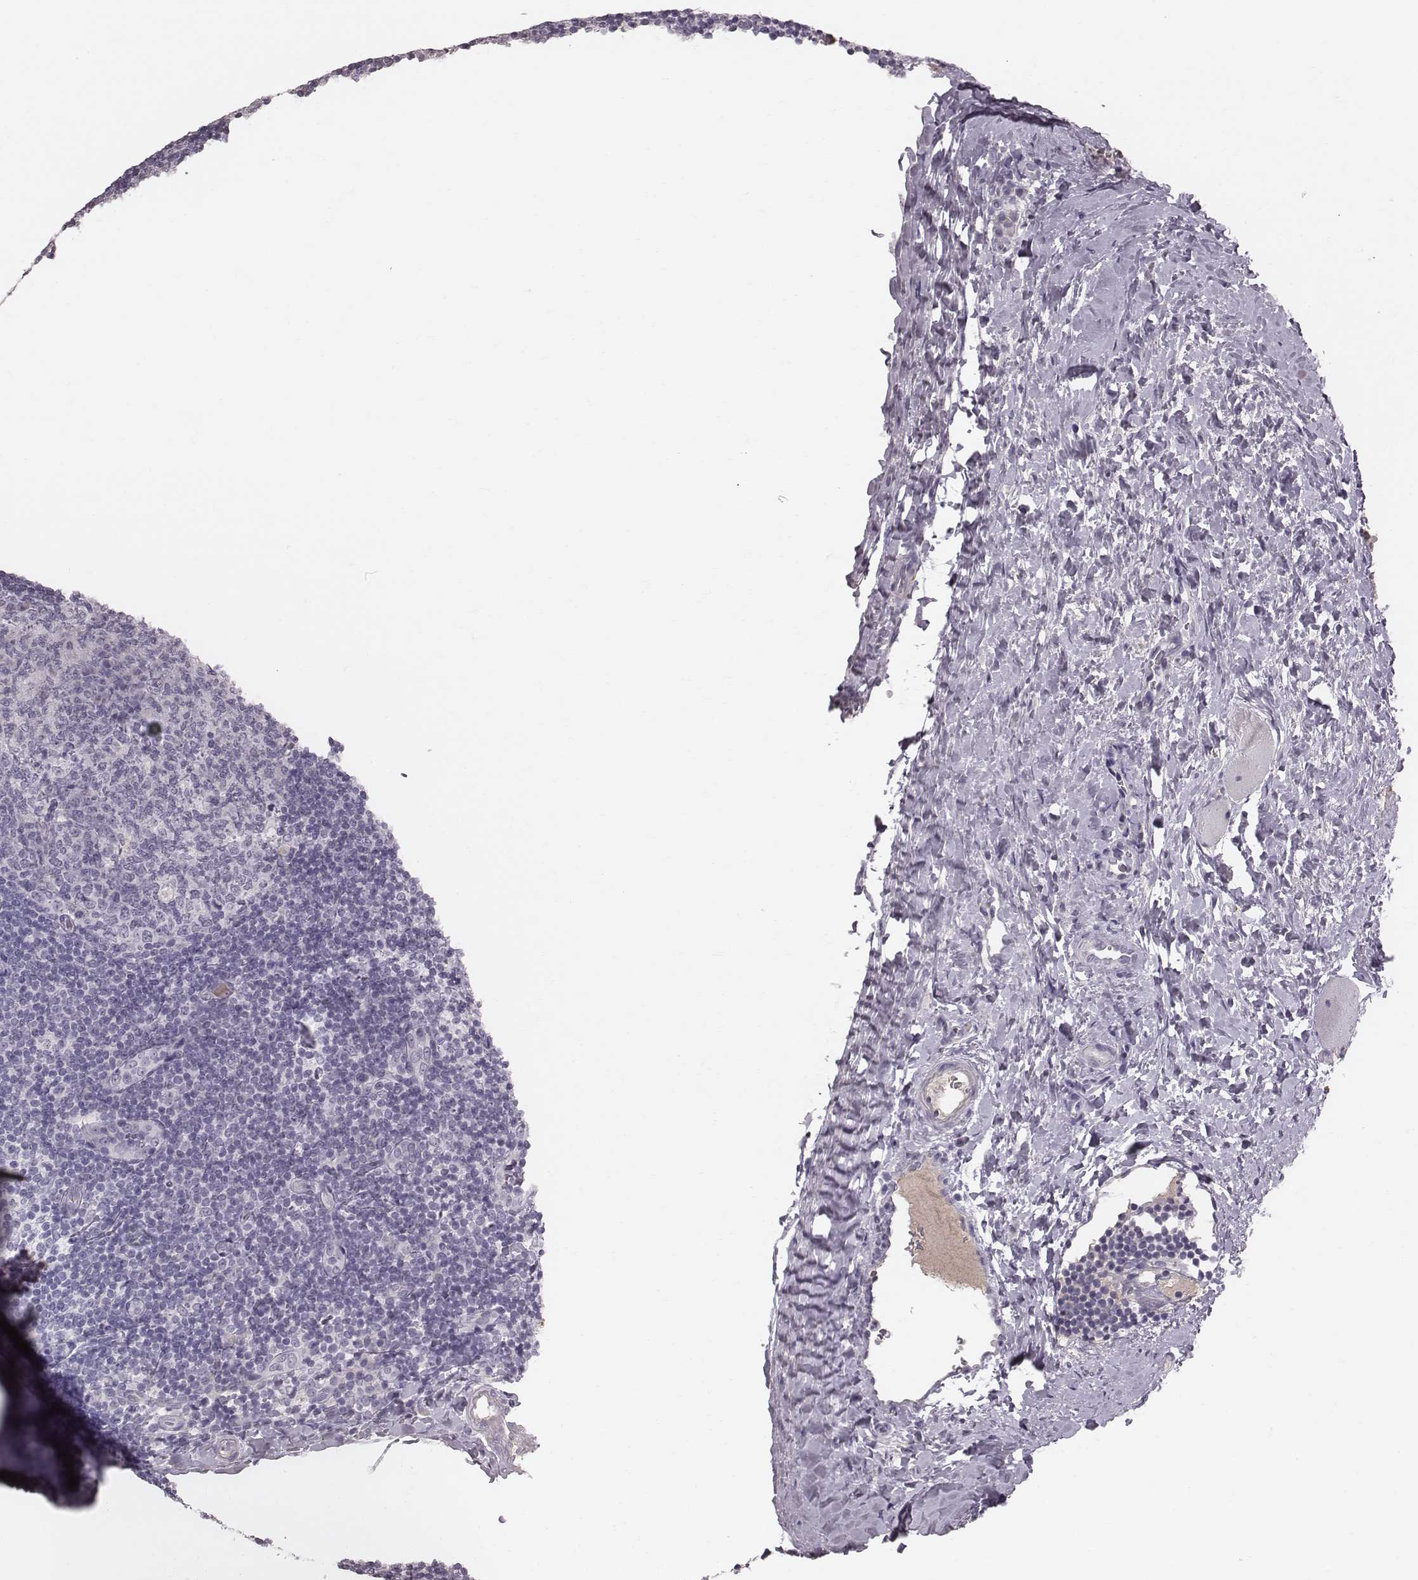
{"staining": {"intensity": "negative", "quantity": "none", "location": "none"}, "tissue": "tonsil", "cell_type": "Germinal center cells", "image_type": "normal", "snomed": [{"axis": "morphology", "description": "Normal tissue, NOS"}, {"axis": "topography", "description": "Tonsil"}], "caption": "The photomicrograph shows no significant expression in germinal center cells of tonsil. (Stains: DAB immunohistochemistry with hematoxylin counter stain, Microscopy: brightfield microscopy at high magnification).", "gene": "CFTR", "patient": {"sex": "male", "age": 17}}